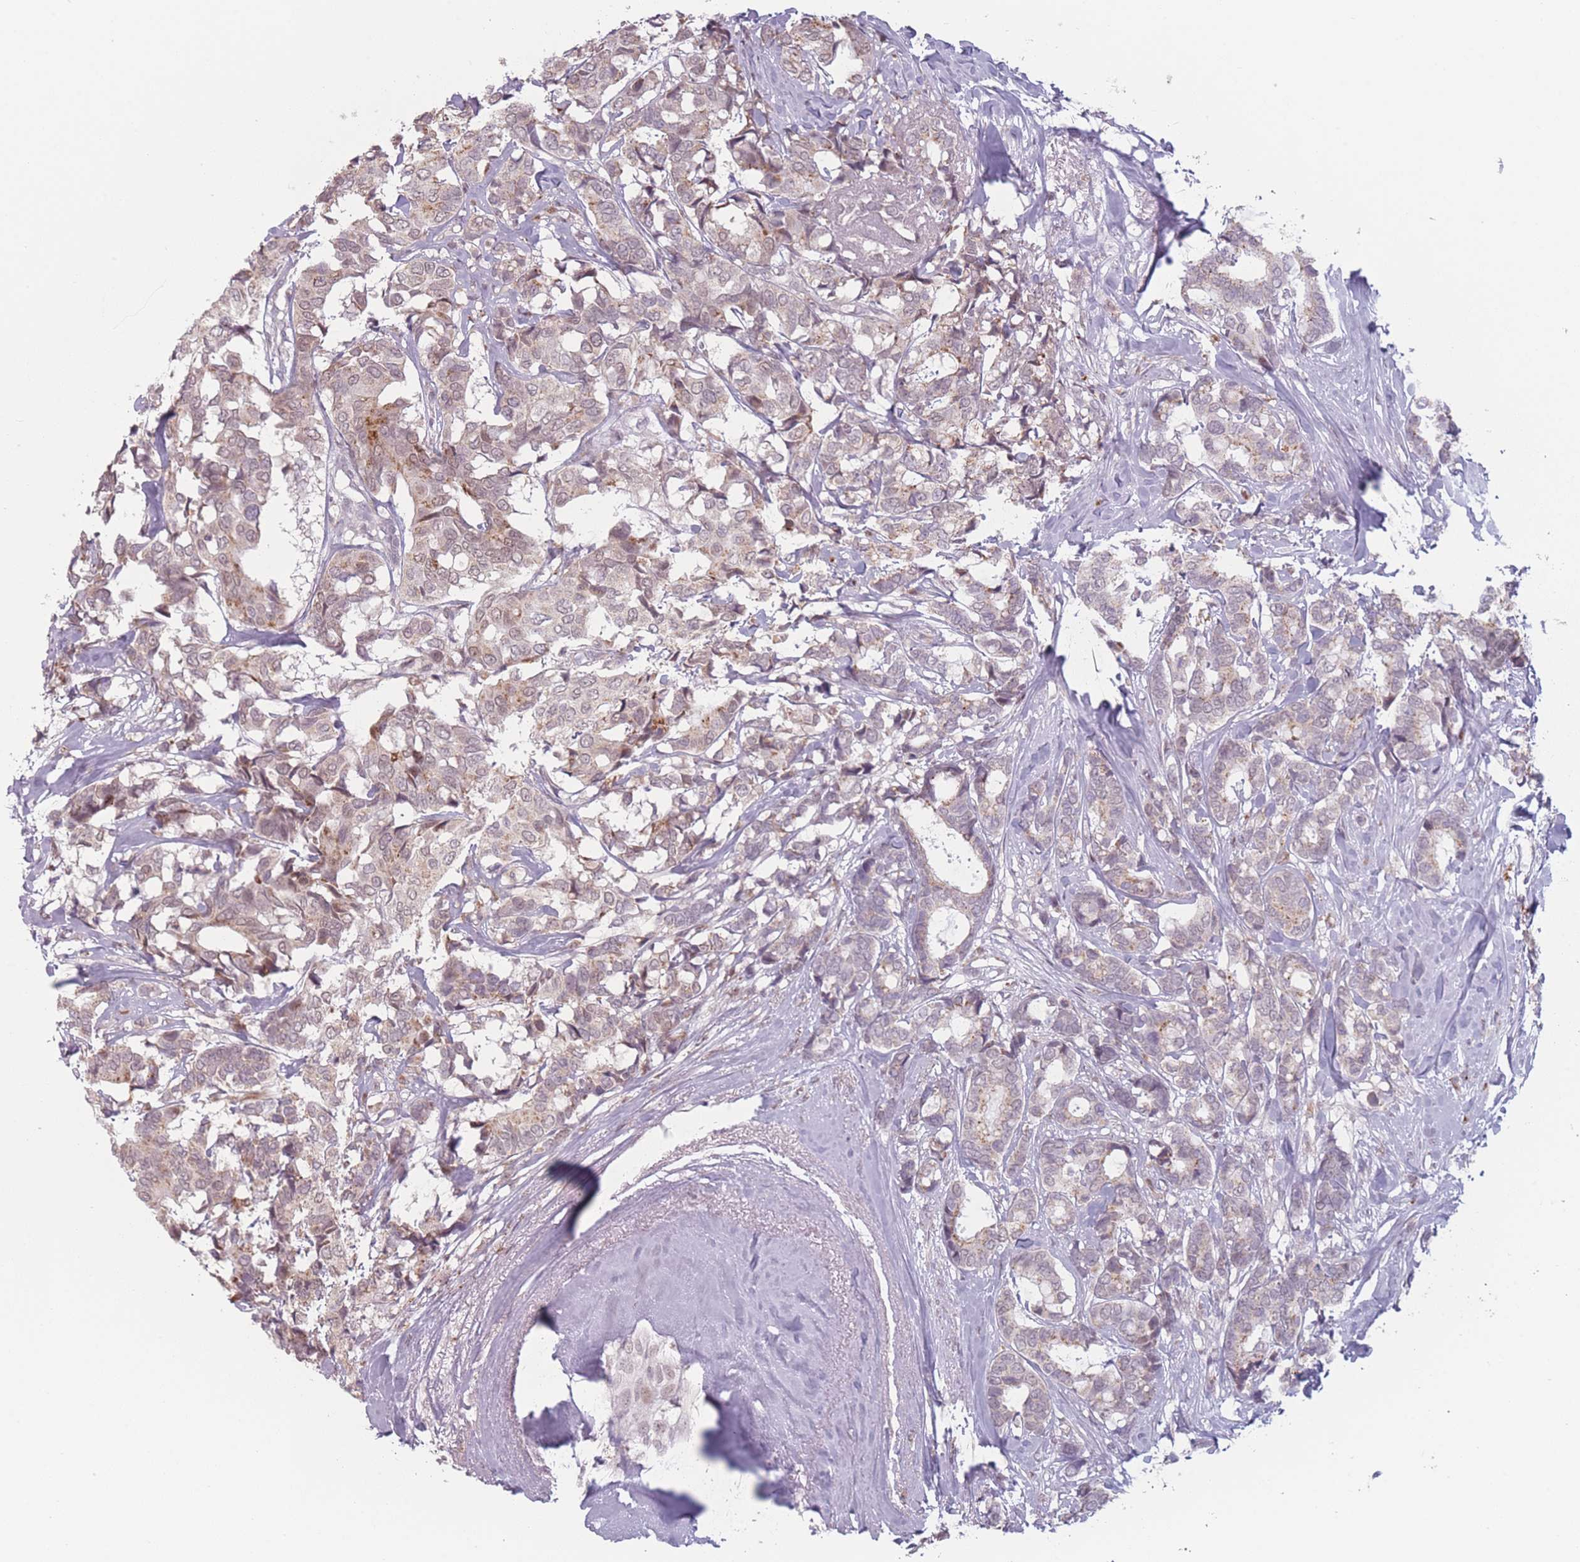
{"staining": {"intensity": "weak", "quantity": "25%-75%", "location": "cytoplasmic/membranous,nuclear"}, "tissue": "breast cancer", "cell_type": "Tumor cells", "image_type": "cancer", "snomed": [{"axis": "morphology", "description": "Duct carcinoma"}, {"axis": "topography", "description": "Breast"}], "caption": "Immunohistochemistry (IHC) of breast cancer shows low levels of weak cytoplasmic/membranous and nuclear staining in about 25%-75% of tumor cells. The staining is performed using DAB (3,3'-diaminobenzidine) brown chromogen to label protein expression. The nuclei are counter-stained blue using hematoxylin.", "gene": "OR10C1", "patient": {"sex": "female", "age": 87}}